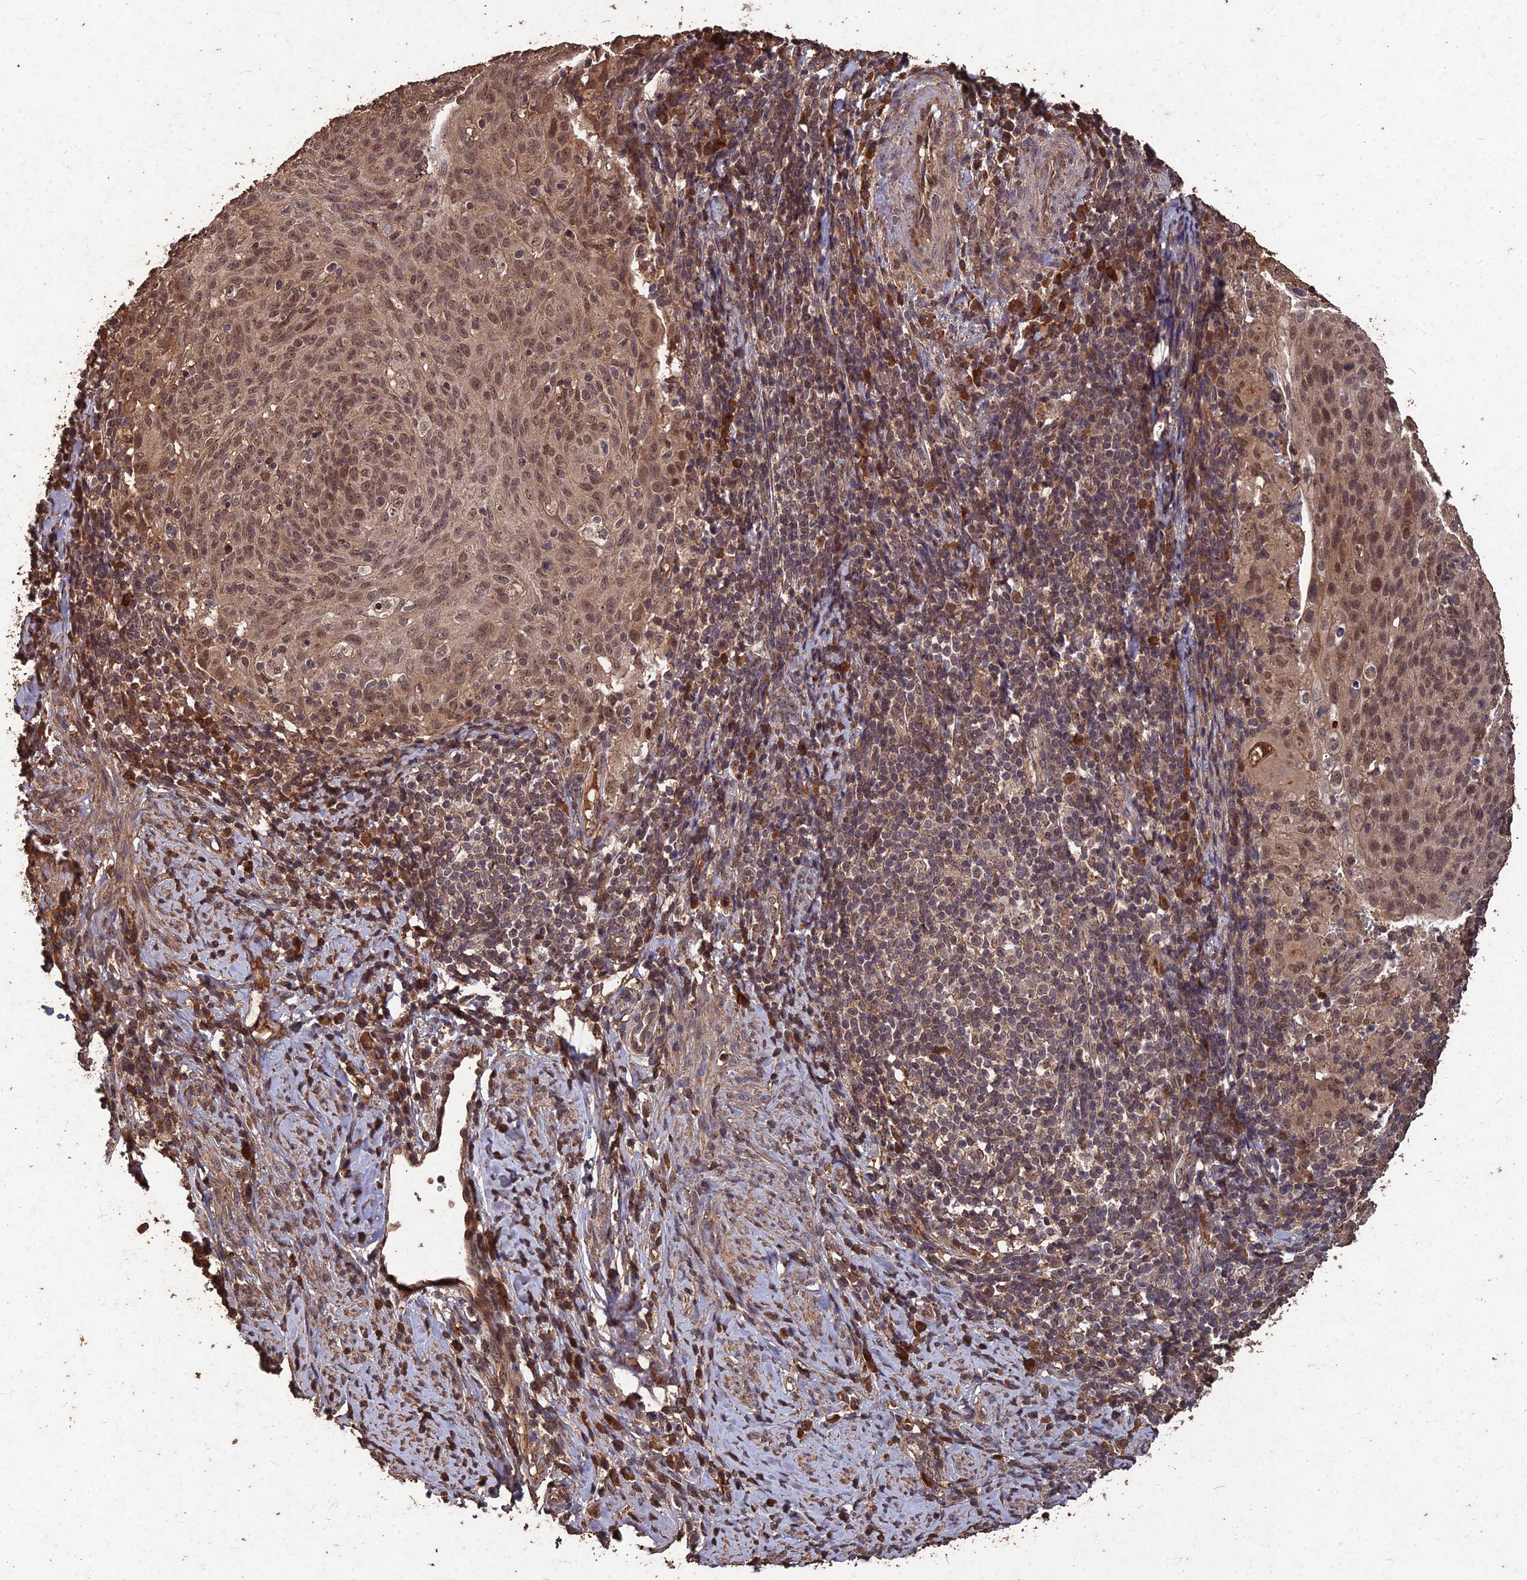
{"staining": {"intensity": "moderate", "quantity": ">75%", "location": "cytoplasmic/membranous,nuclear"}, "tissue": "cervical cancer", "cell_type": "Tumor cells", "image_type": "cancer", "snomed": [{"axis": "morphology", "description": "Squamous cell carcinoma, NOS"}, {"axis": "topography", "description": "Cervix"}], "caption": "Protein staining displays moderate cytoplasmic/membranous and nuclear expression in approximately >75% of tumor cells in cervical cancer. (DAB (3,3'-diaminobenzidine) IHC, brown staining for protein, blue staining for nuclei).", "gene": "SYMPK", "patient": {"sex": "female", "age": 70}}